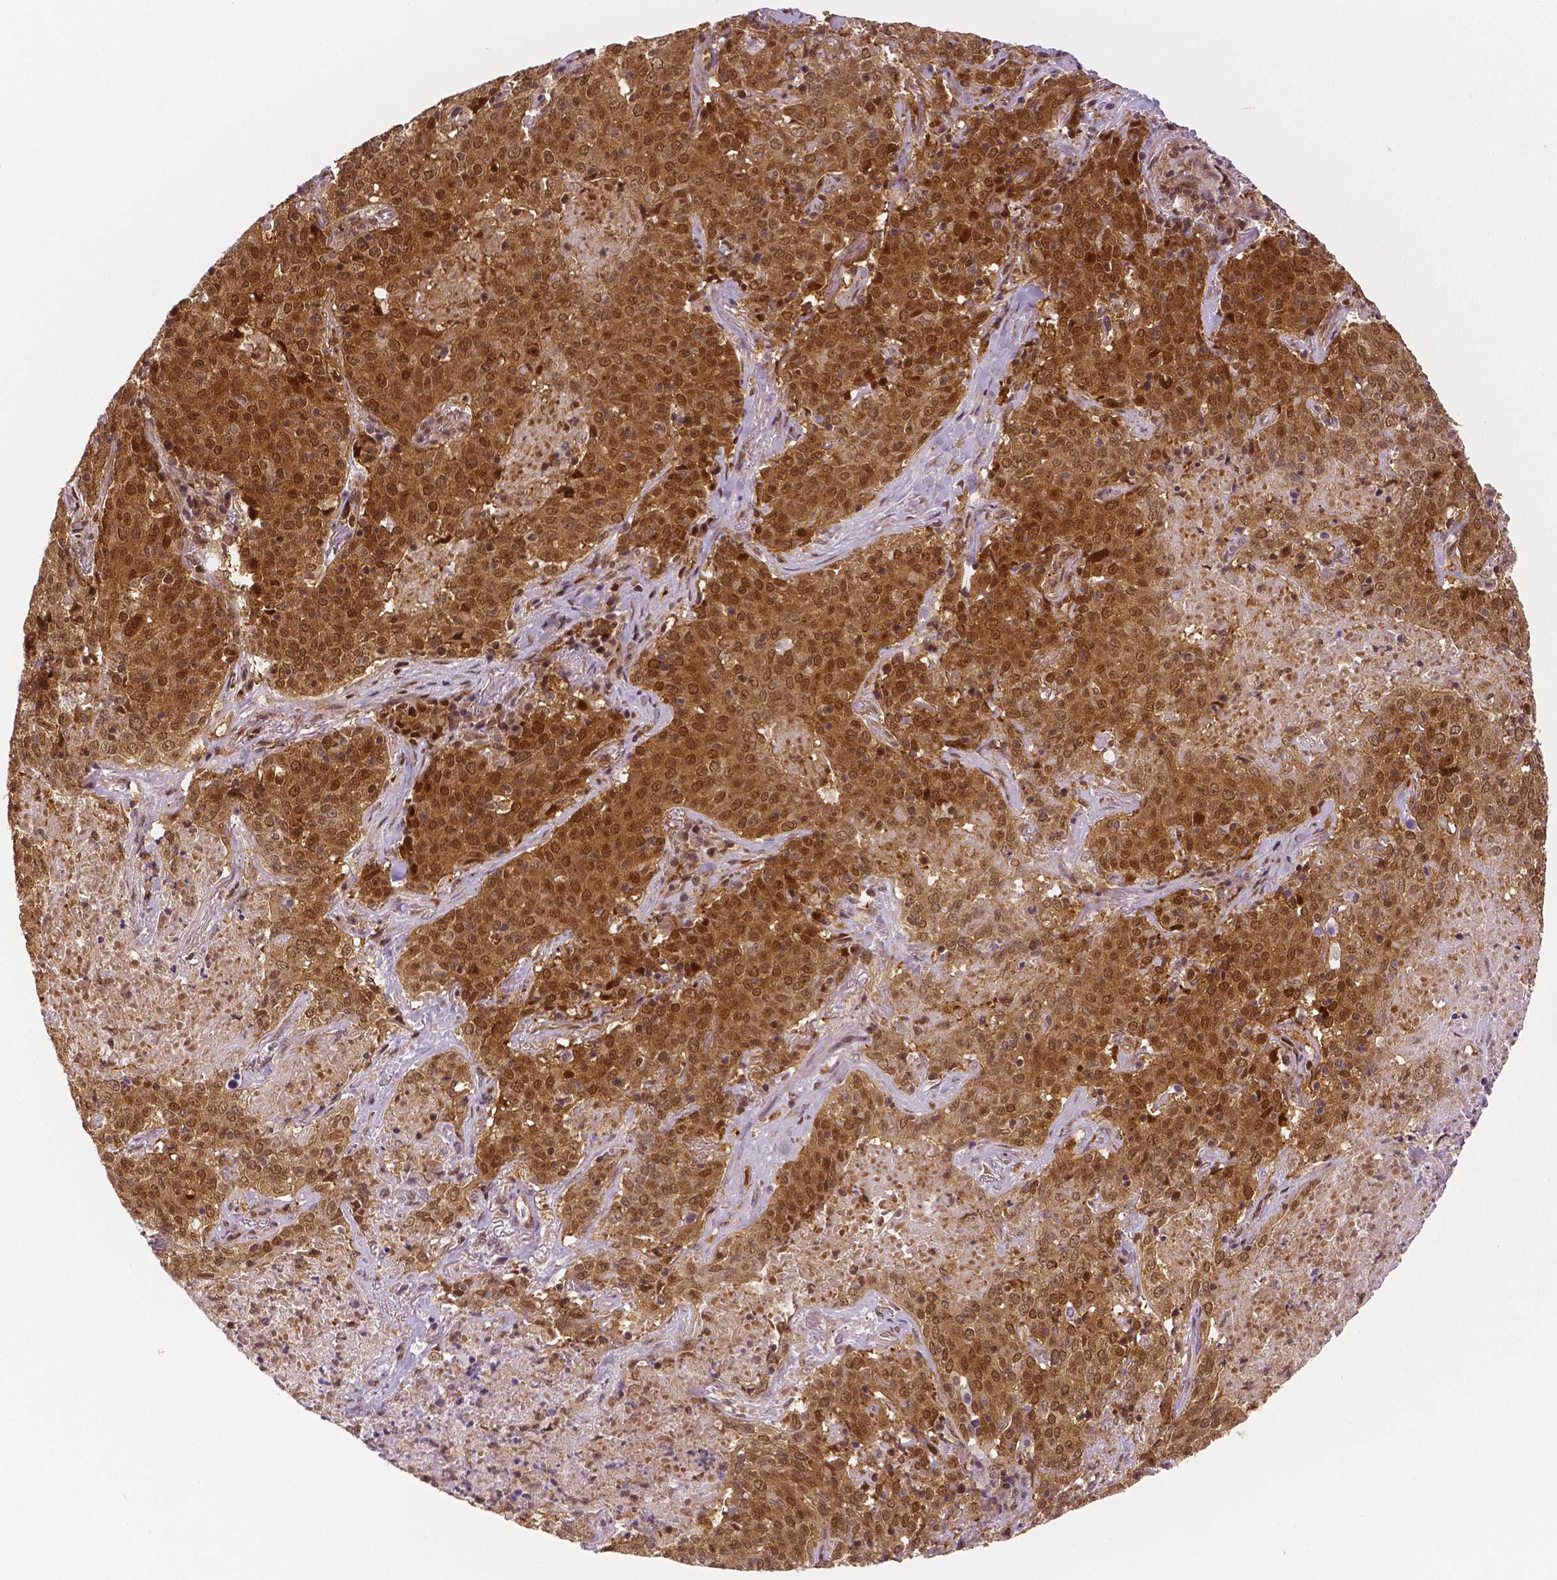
{"staining": {"intensity": "moderate", "quantity": ">75%", "location": "cytoplasmic/membranous,nuclear"}, "tissue": "lung cancer", "cell_type": "Tumor cells", "image_type": "cancer", "snomed": [{"axis": "morphology", "description": "Squamous cell carcinoma, NOS"}, {"axis": "topography", "description": "Lung"}], "caption": "Lung squamous cell carcinoma stained with a brown dye reveals moderate cytoplasmic/membranous and nuclear positive expression in about >75% of tumor cells.", "gene": "STAT3", "patient": {"sex": "male", "age": 82}}